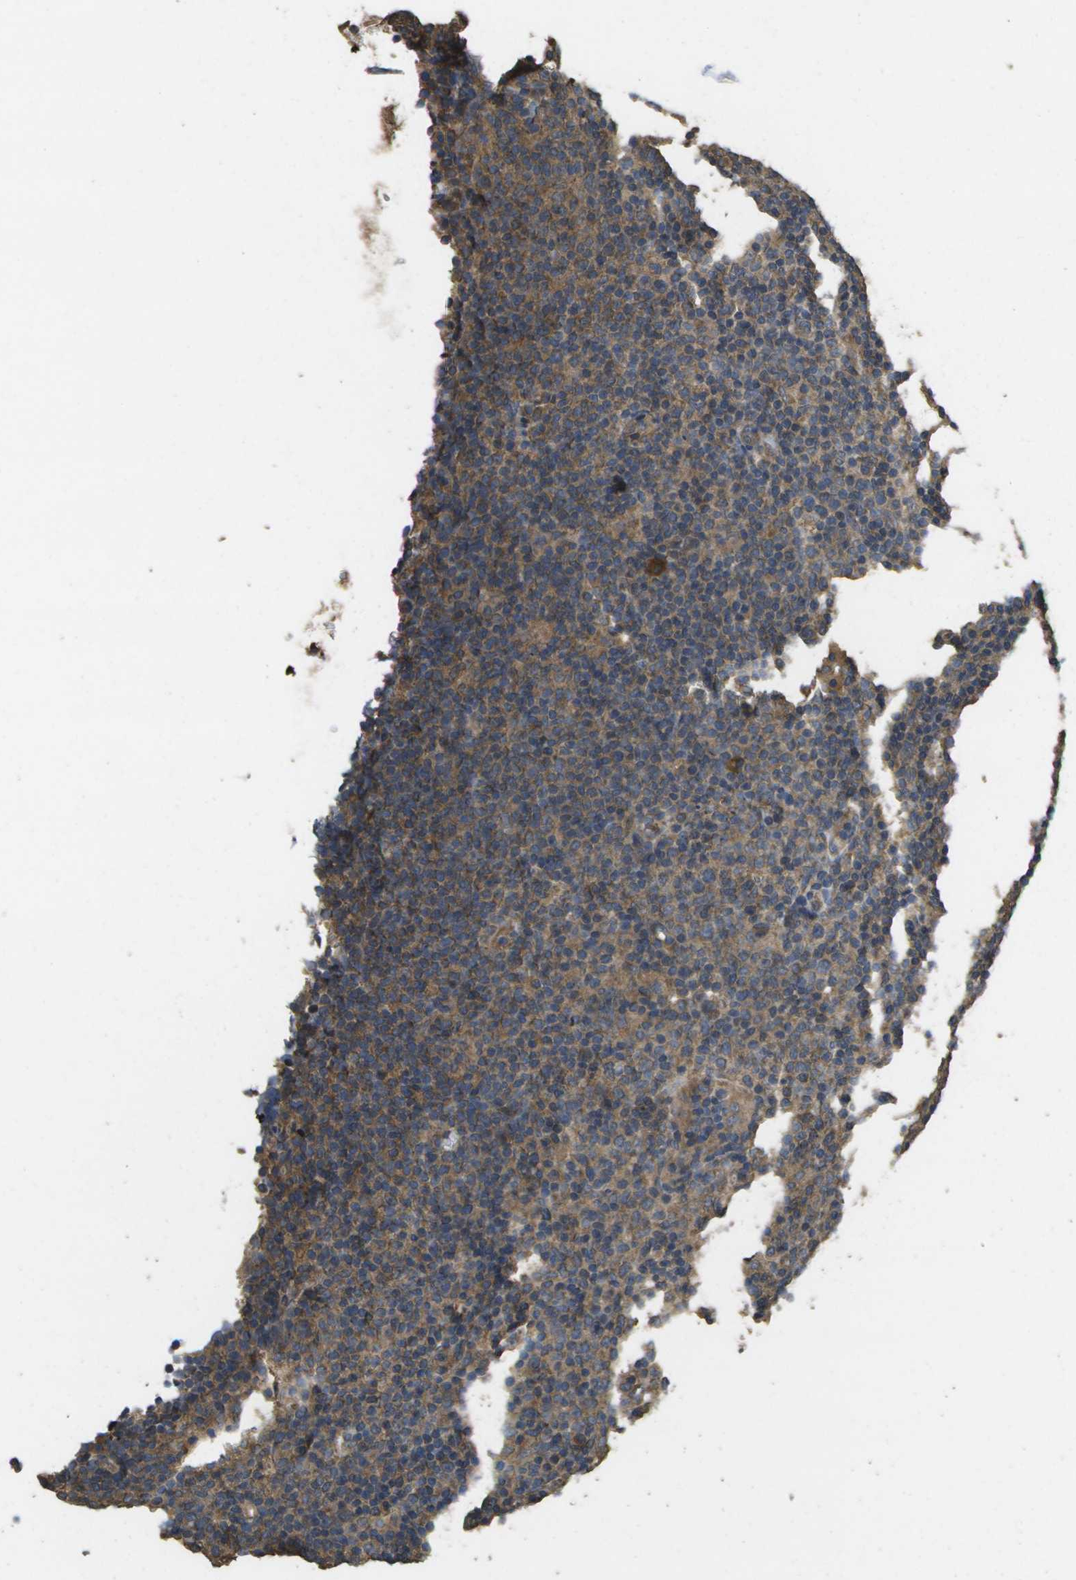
{"staining": {"intensity": "moderate", "quantity": ">75%", "location": "cytoplasmic/membranous"}, "tissue": "lymphoma", "cell_type": "Tumor cells", "image_type": "cancer", "snomed": [{"axis": "morphology", "description": "Malignant lymphoma, non-Hodgkin's type, Low grade"}, {"axis": "topography", "description": "Lymph node"}], "caption": "Tumor cells demonstrate medium levels of moderate cytoplasmic/membranous positivity in about >75% of cells in lymphoma.", "gene": "SACS", "patient": {"sex": "male", "age": 70}}